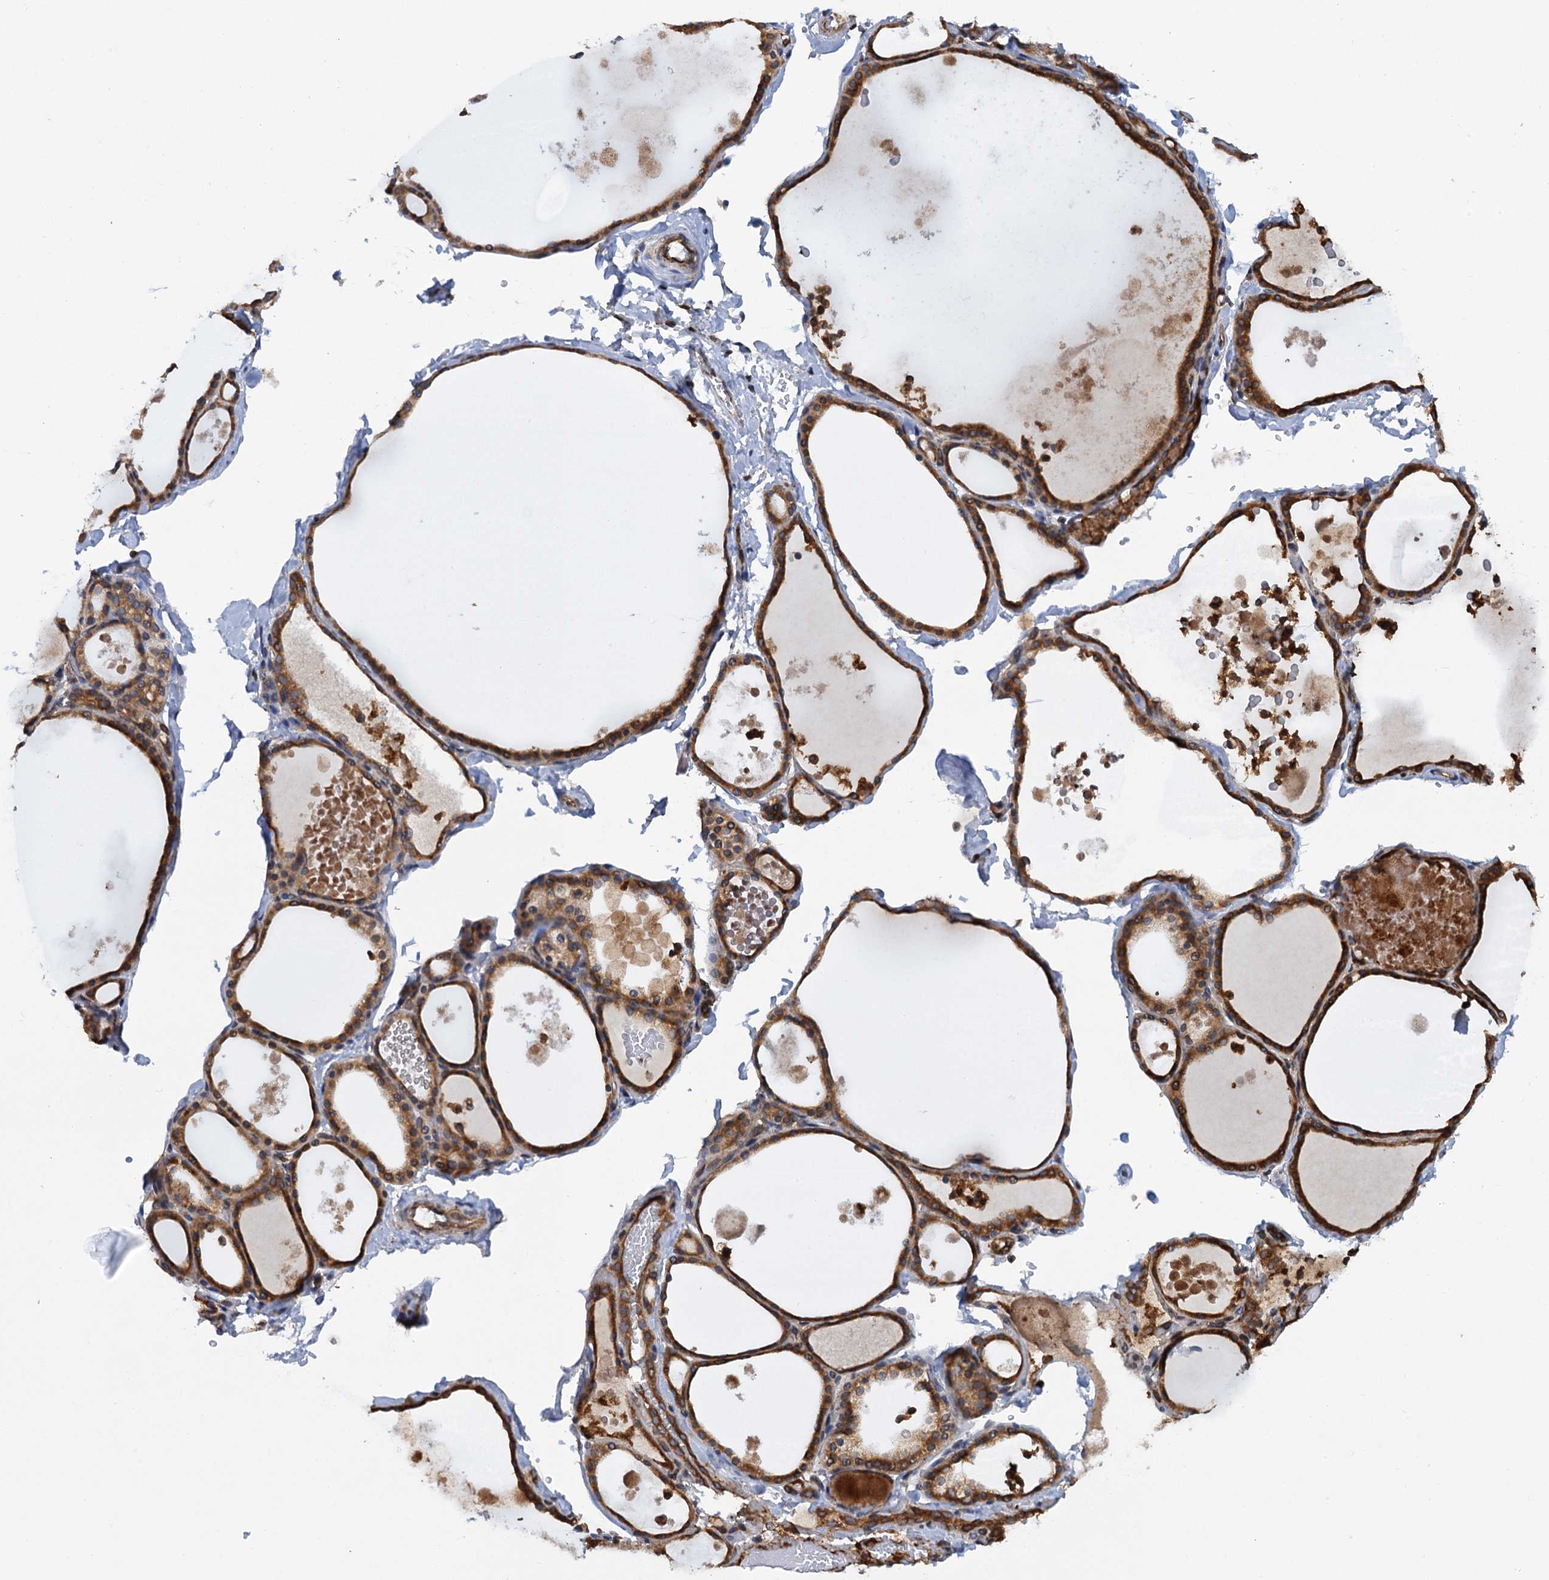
{"staining": {"intensity": "moderate", "quantity": ">75%", "location": "cytoplasmic/membranous"}, "tissue": "thyroid gland", "cell_type": "Glandular cells", "image_type": "normal", "snomed": [{"axis": "morphology", "description": "Normal tissue, NOS"}, {"axis": "topography", "description": "Thyroid gland"}], "caption": "Thyroid gland stained for a protein (brown) shows moderate cytoplasmic/membranous positive expression in about >75% of glandular cells.", "gene": "ARMC5", "patient": {"sex": "male", "age": 56}}